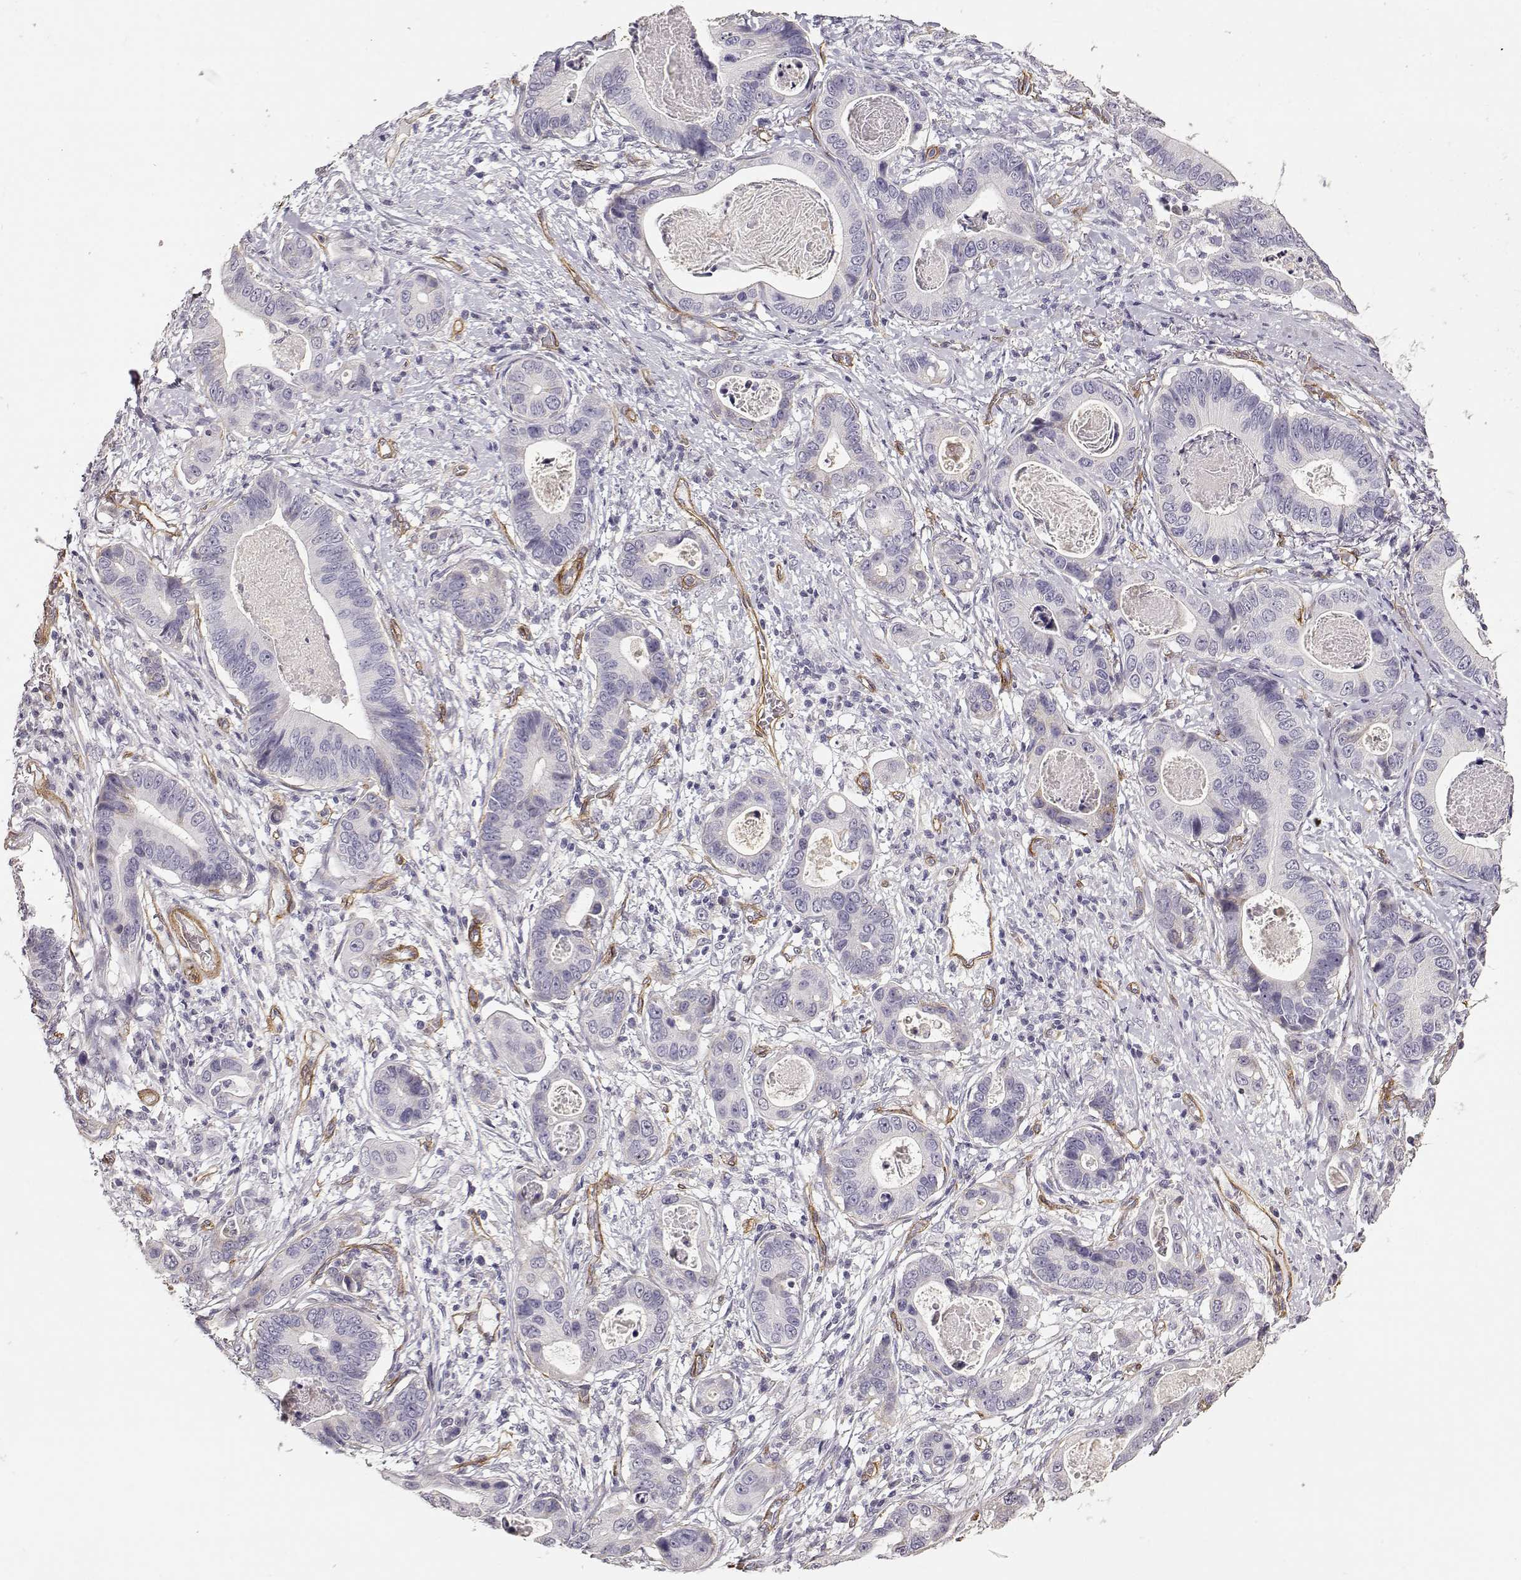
{"staining": {"intensity": "negative", "quantity": "none", "location": "none"}, "tissue": "stomach cancer", "cell_type": "Tumor cells", "image_type": "cancer", "snomed": [{"axis": "morphology", "description": "Adenocarcinoma, NOS"}, {"axis": "topography", "description": "Stomach"}], "caption": "A high-resolution image shows immunohistochemistry (IHC) staining of stomach cancer (adenocarcinoma), which shows no significant positivity in tumor cells. (Stains: DAB (3,3'-diaminobenzidine) immunohistochemistry (IHC) with hematoxylin counter stain, Microscopy: brightfield microscopy at high magnification).", "gene": "LAMC1", "patient": {"sex": "male", "age": 84}}